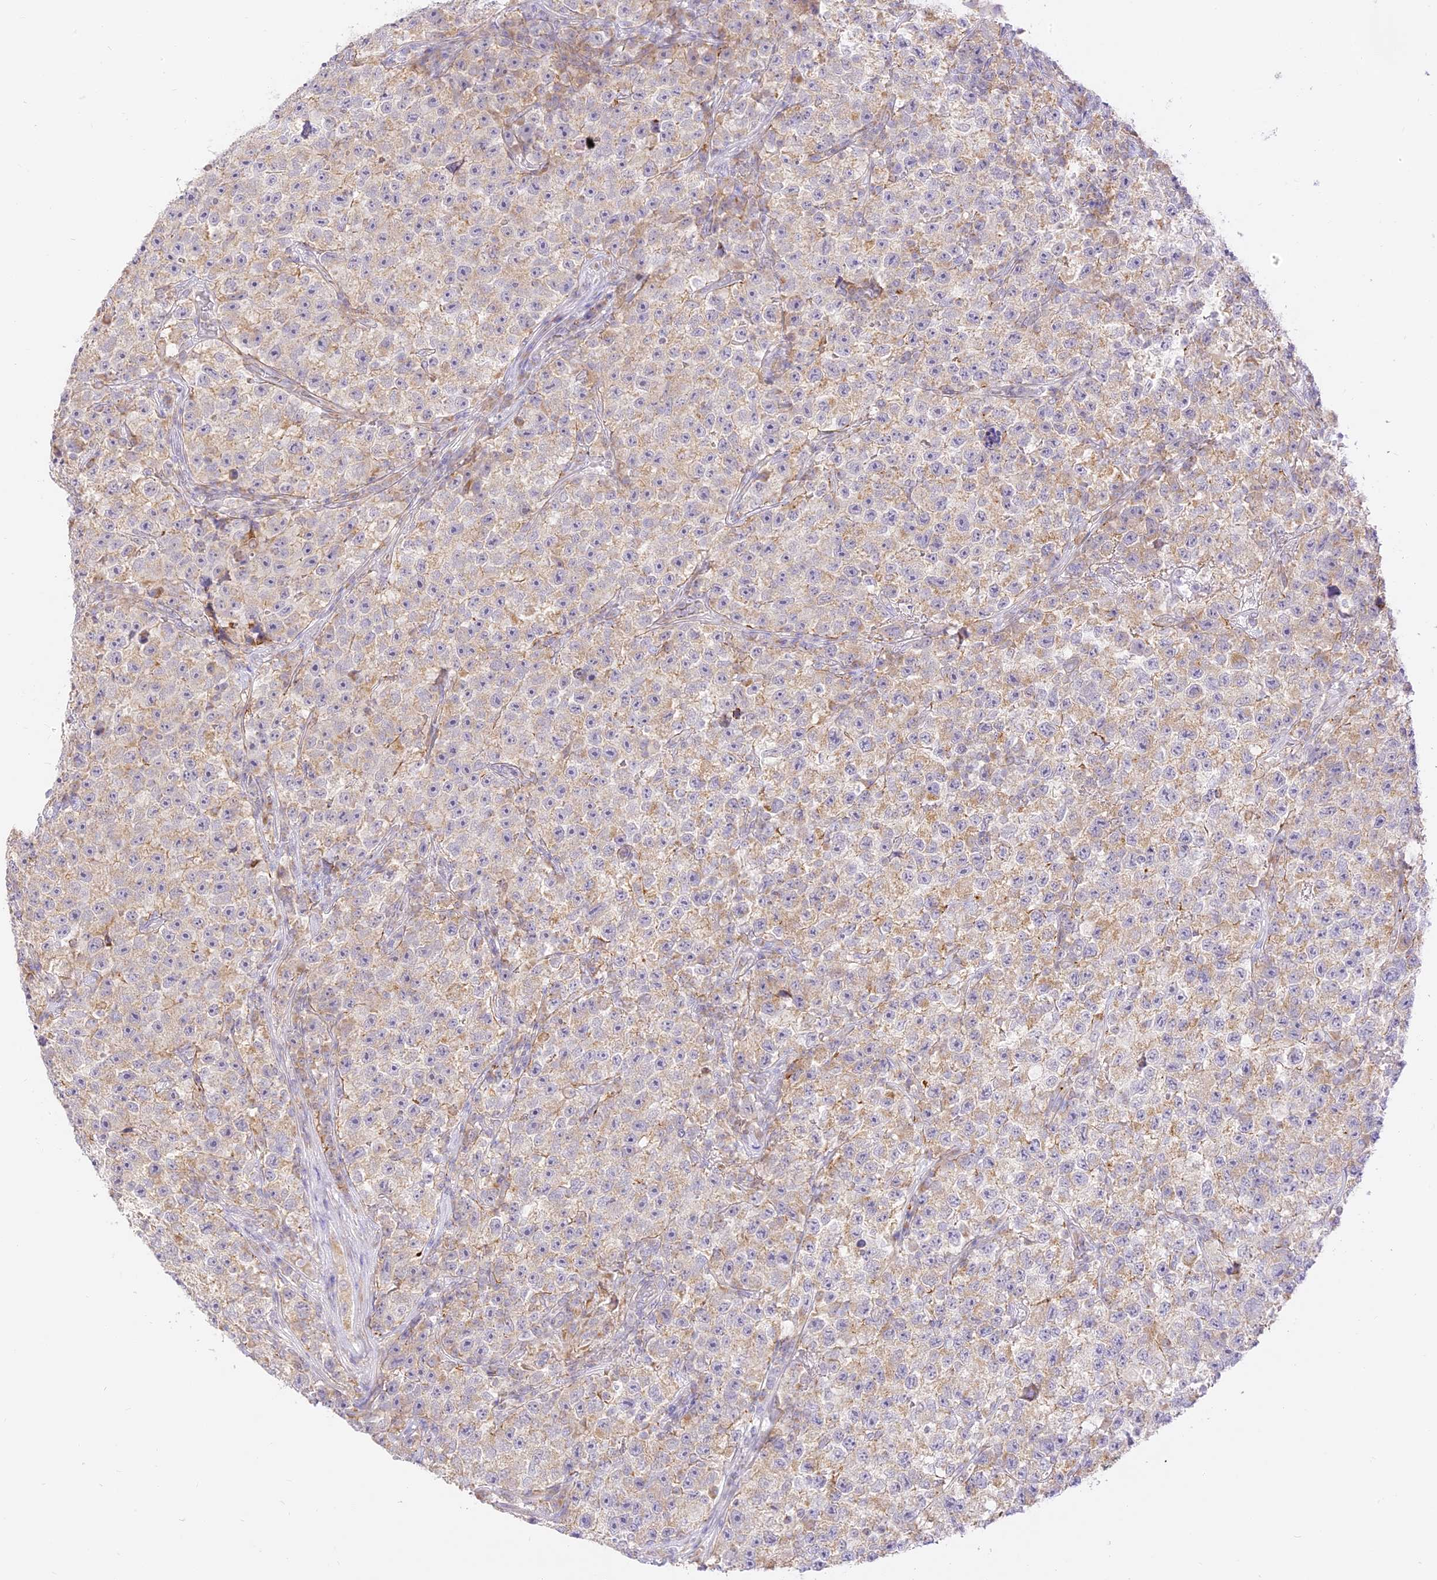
{"staining": {"intensity": "weak", "quantity": ">75%", "location": "cytoplasmic/membranous"}, "tissue": "testis cancer", "cell_type": "Tumor cells", "image_type": "cancer", "snomed": [{"axis": "morphology", "description": "Seminoma, NOS"}, {"axis": "topography", "description": "Testis"}], "caption": "A histopathology image of testis cancer stained for a protein demonstrates weak cytoplasmic/membranous brown staining in tumor cells.", "gene": "LRRC15", "patient": {"sex": "male", "age": 22}}